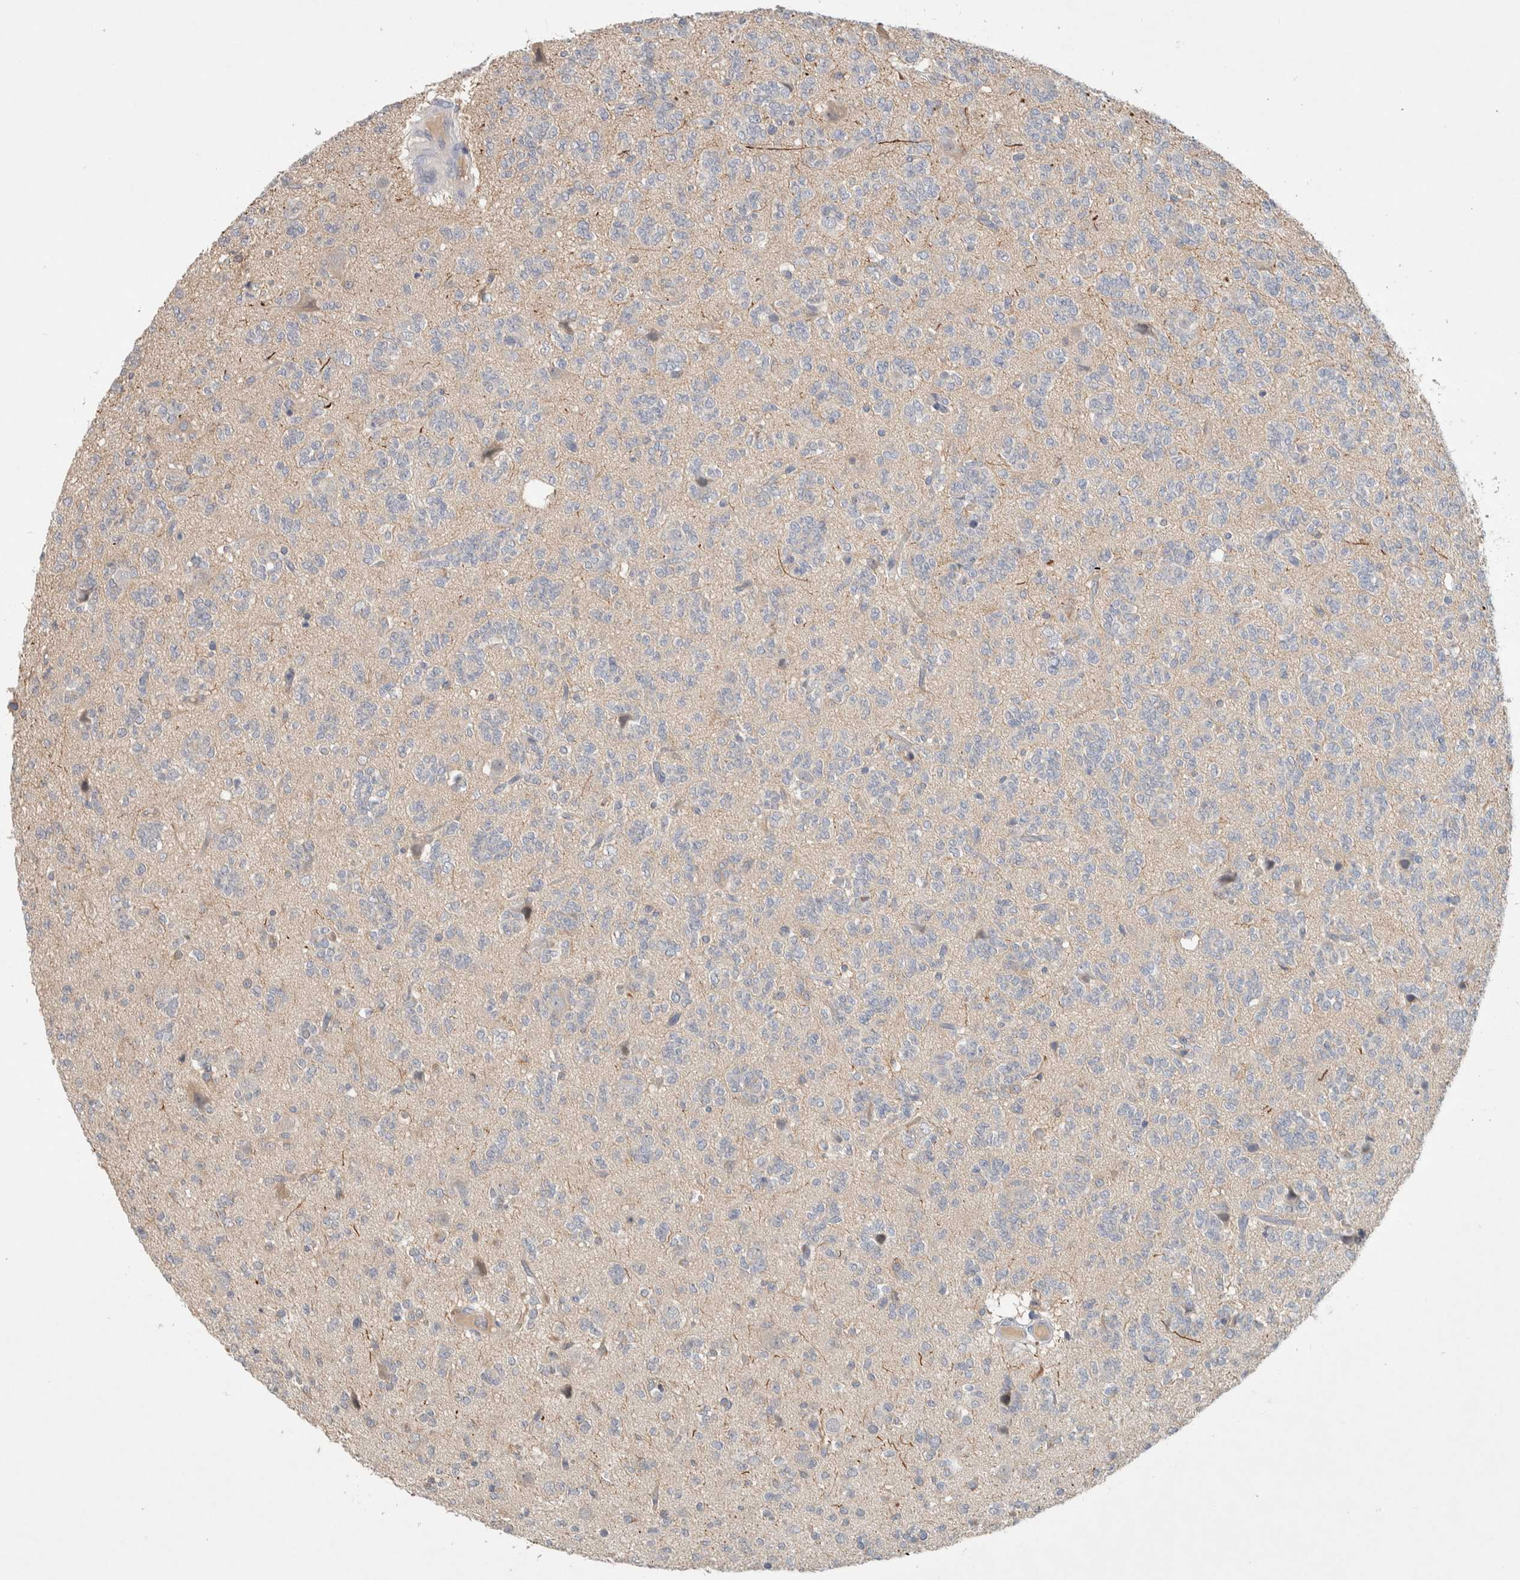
{"staining": {"intensity": "negative", "quantity": "none", "location": "none"}, "tissue": "glioma", "cell_type": "Tumor cells", "image_type": "cancer", "snomed": [{"axis": "morphology", "description": "Glioma, malignant, Low grade"}, {"axis": "topography", "description": "Brain"}], "caption": "IHC of human malignant low-grade glioma shows no expression in tumor cells. The staining is performed using DAB (3,3'-diaminobenzidine) brown chromogen with nuclei counter-stained in using hematoxylin.", "gene": "DEPTOR", "patient": {"sex": "male", "age": 38}}